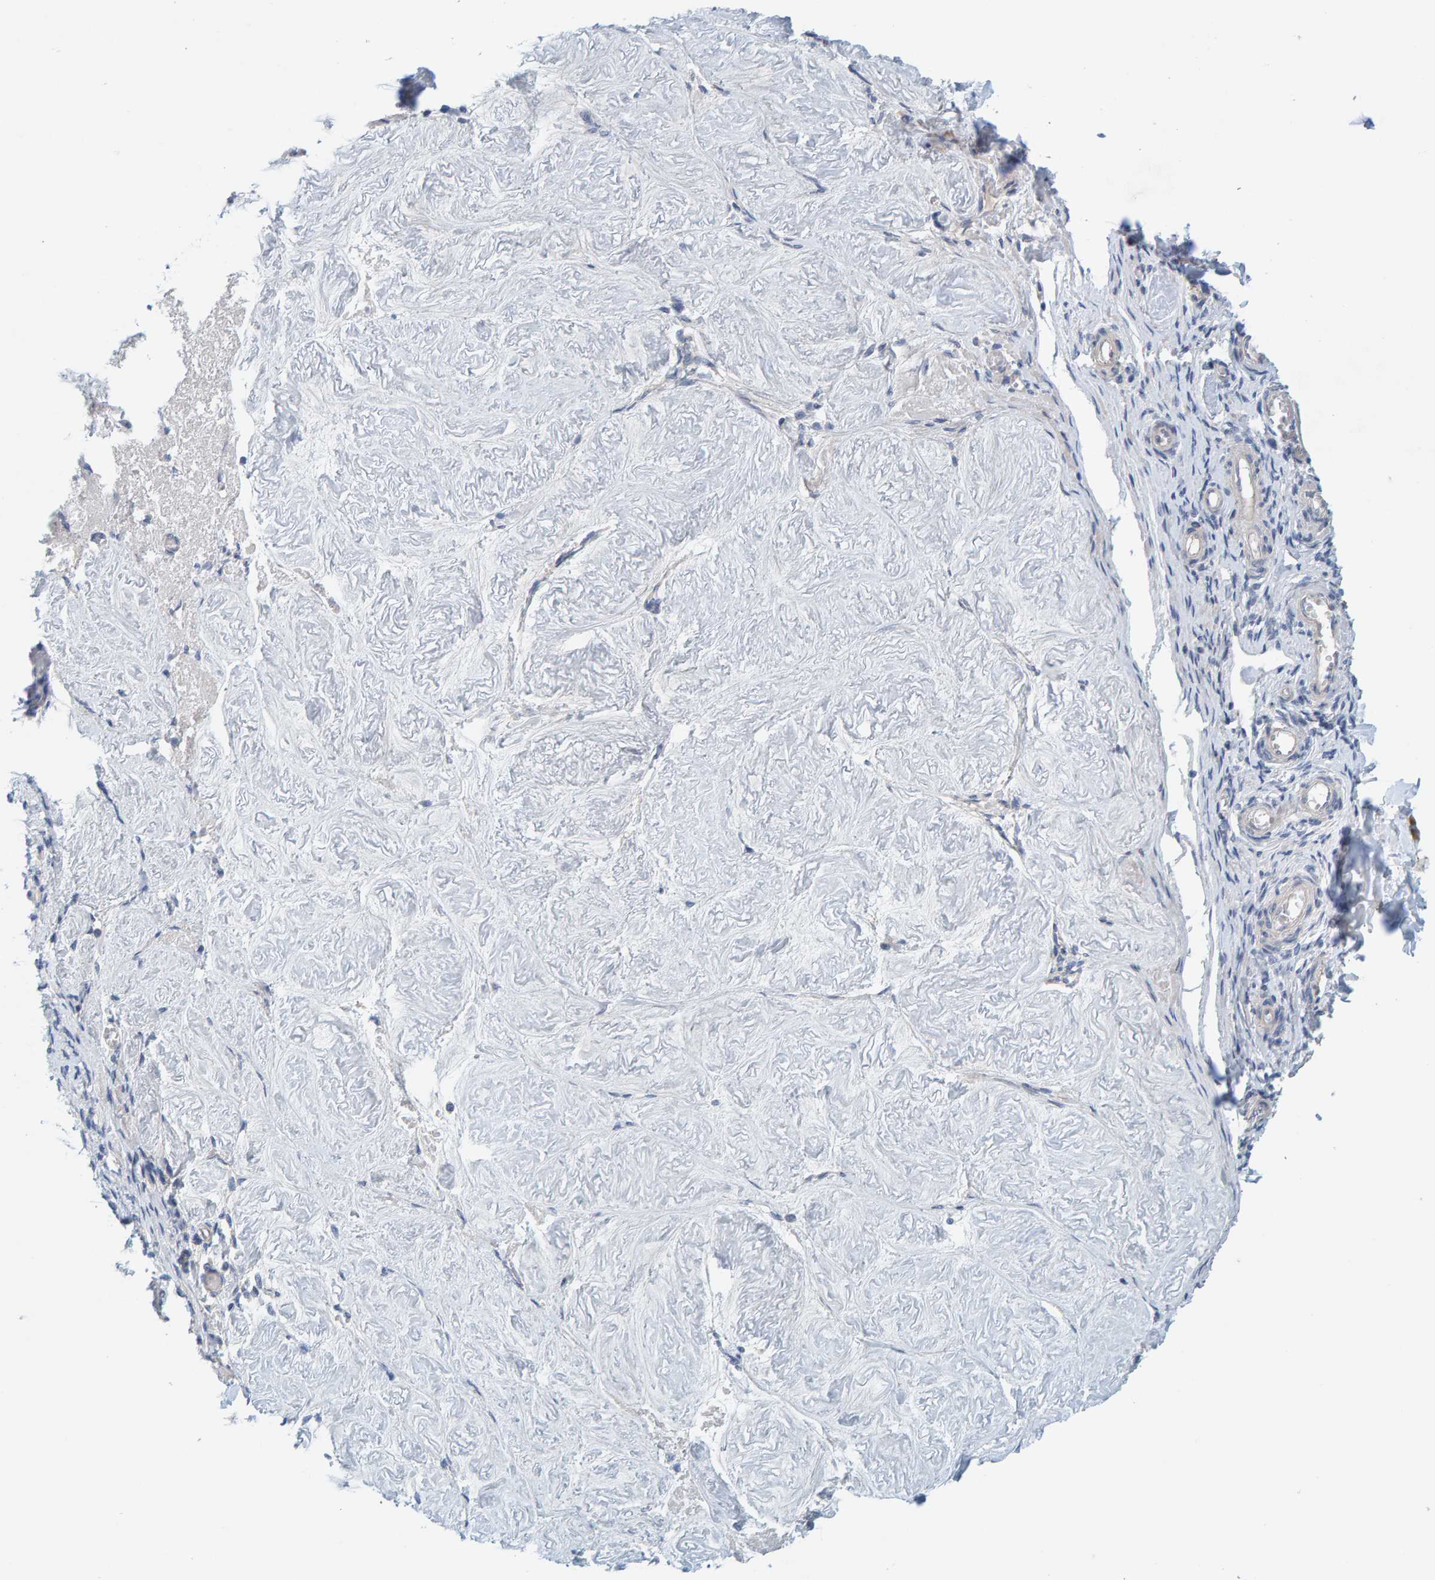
{"staining": {"intensity": "weak", "quantity": "<25%", "location": "cytoplasmic/membranous"}, "tissue": "adipose tissue", "cell_type": "Adipocytes", "image_type": "normal", "snomed": [{"axis": "morphology", "description": "Normal tissue, NOS"}, {"axis": "topography", "description": "Vascular tissue"}, {"axis": "topography", "description": "Fallopian tube"}, {"axis": "topography", "description": "Ovary"}], "caption": "This is an IHC photomicrograph of unremarkable human adipose tissue. There is no positivity in adipocytes.", "gene": "KRBA2", "patient": {"sex": "female", "age": 67}}